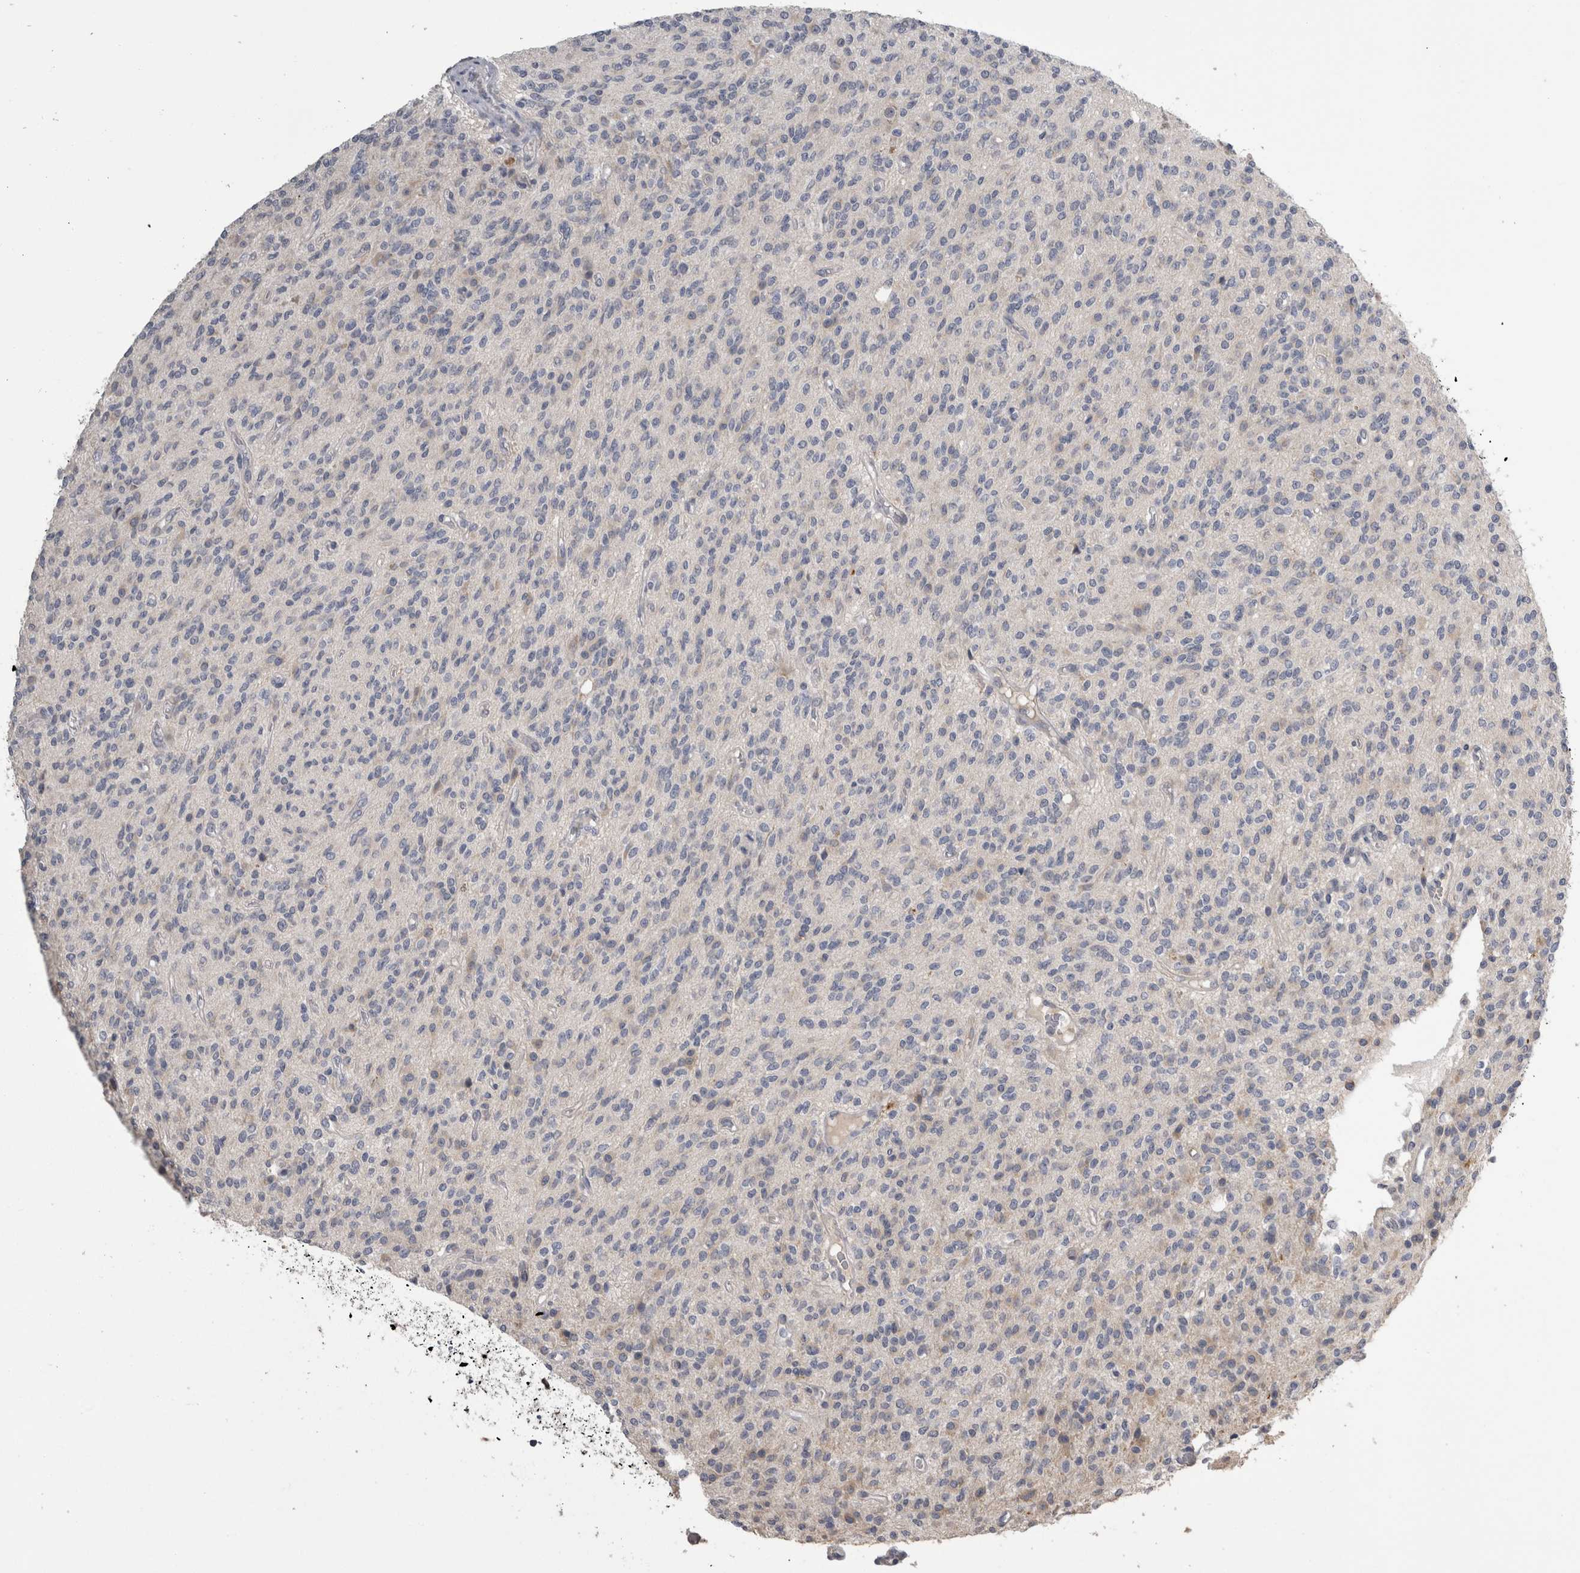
{"staining": {"intensity": "negative", "quantity": "none", "location": "none"}, "tissue": "glioma", "cell_type": "Tumor cells", "image_type": "cancer", "snomed": [{"axis": "morphology", "description": "Glioma, malignant, High grade"}, {"axis": "topography", "description": "Brain"}], "caption": "Glioma was stained to show a protein in brown. There is no significant staining in tumor cells. (DAB (3,3'-diaminobenzidine) immunohistochemistry, high magnification).", "gene": "ANXA13", "patient": {"sex": "male", "age": 34}}